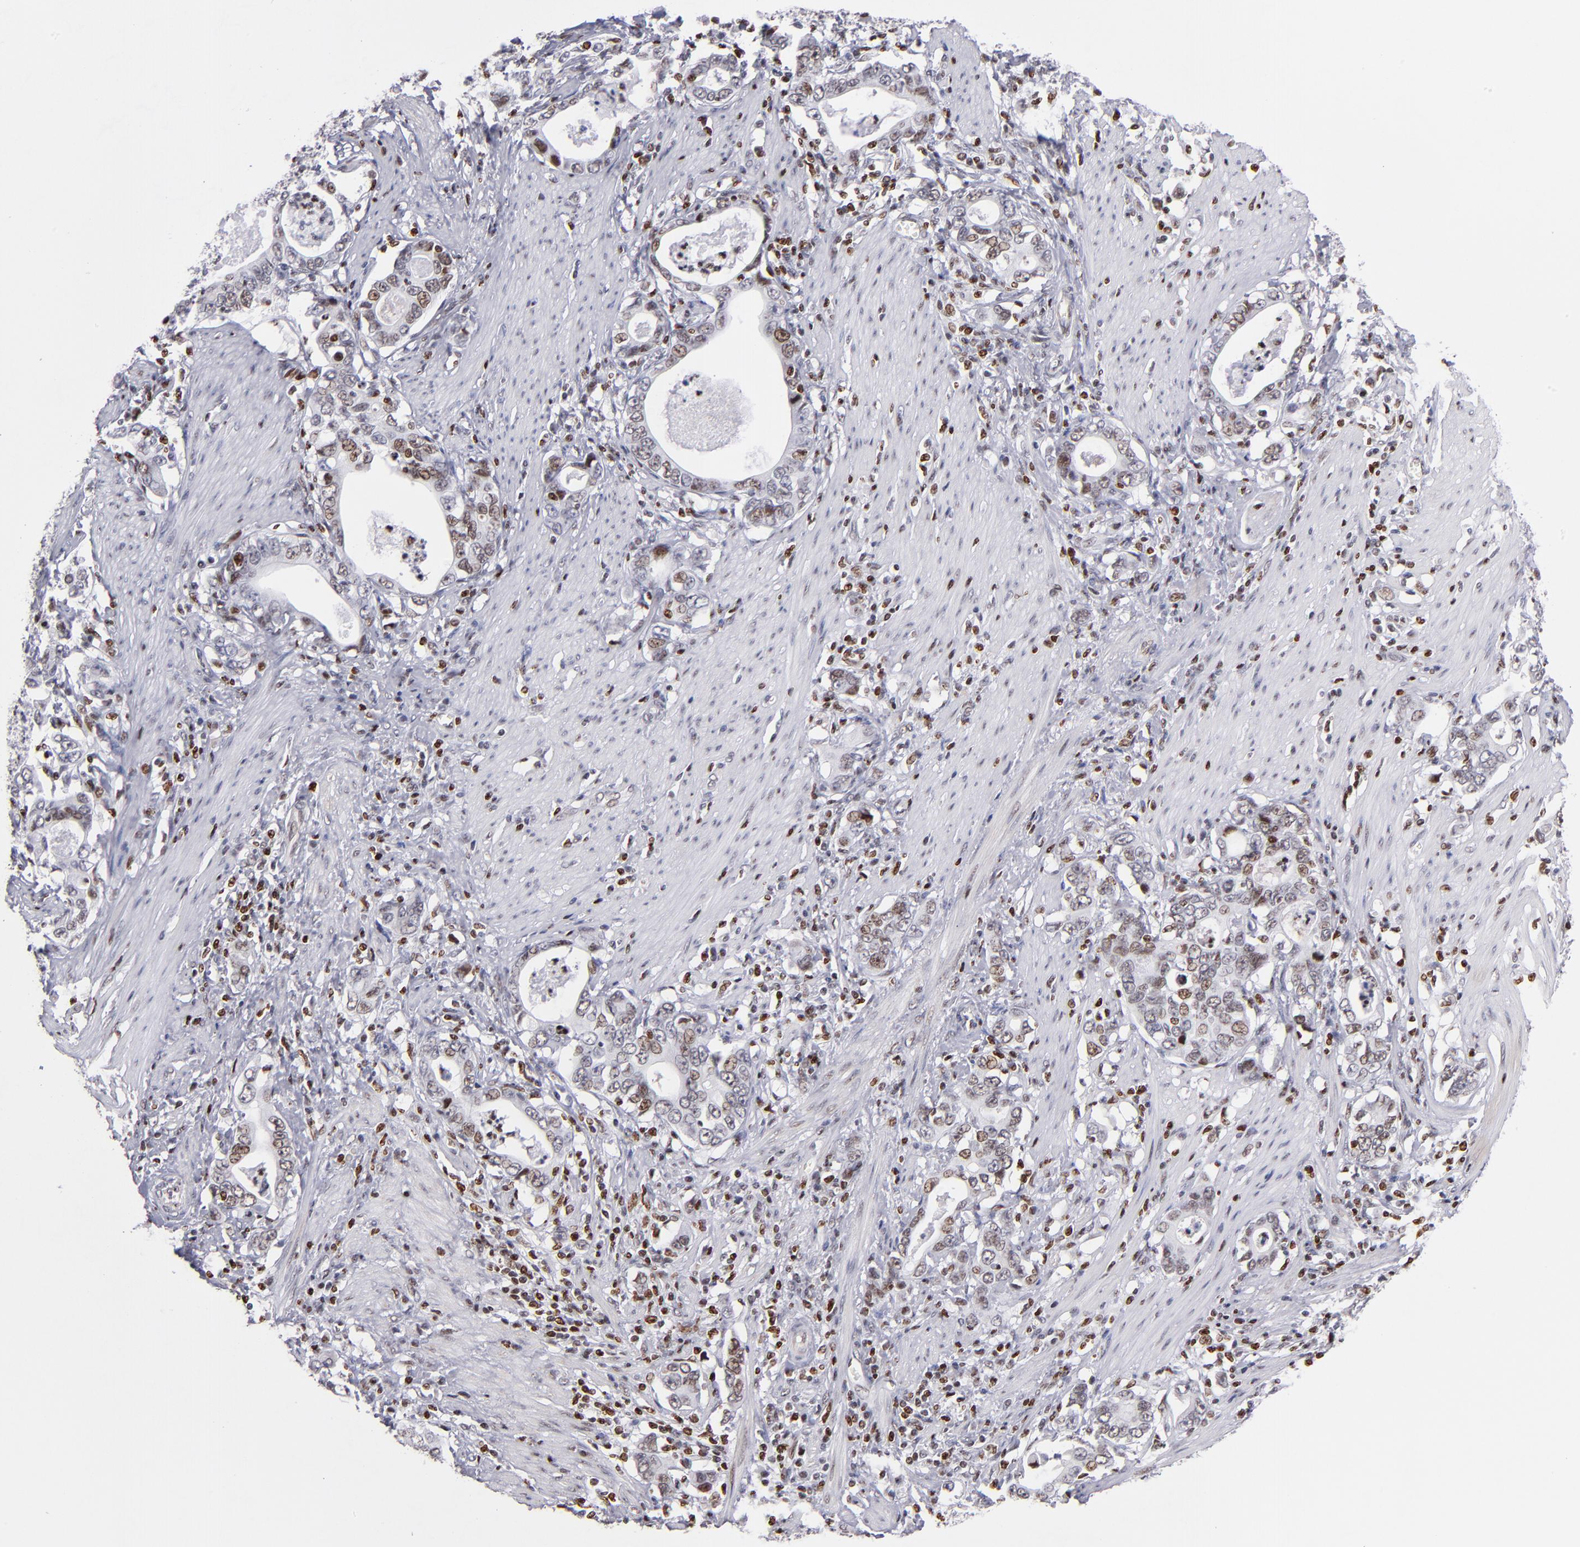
{"staining": {"intensity": "moderate", "quantity": "25%-75%", "location": "nuclear"}, "tissue": "stomach cancer", "cell_type": "Tumor cells", "image_type": "cancer", "snomed": [{"axis": "morphology", "description": "Adenocarcinoma, NOS"}, {"axis": "topography", "description": "Stomach, lower"}], "caption": "Stomach cancer (adenocarcinoma) stained for a protein displays moderate nuclear positivity in tumor cells. The staining was performed using DAB (3,3'-diaminobenzidine) to visualize the protein expression in brown, while the nuclei were stained in blue with hematoxylin (Magnification: 20x).", "gene": "POLA1", "patient": {"sex": "female", "age": 72}}